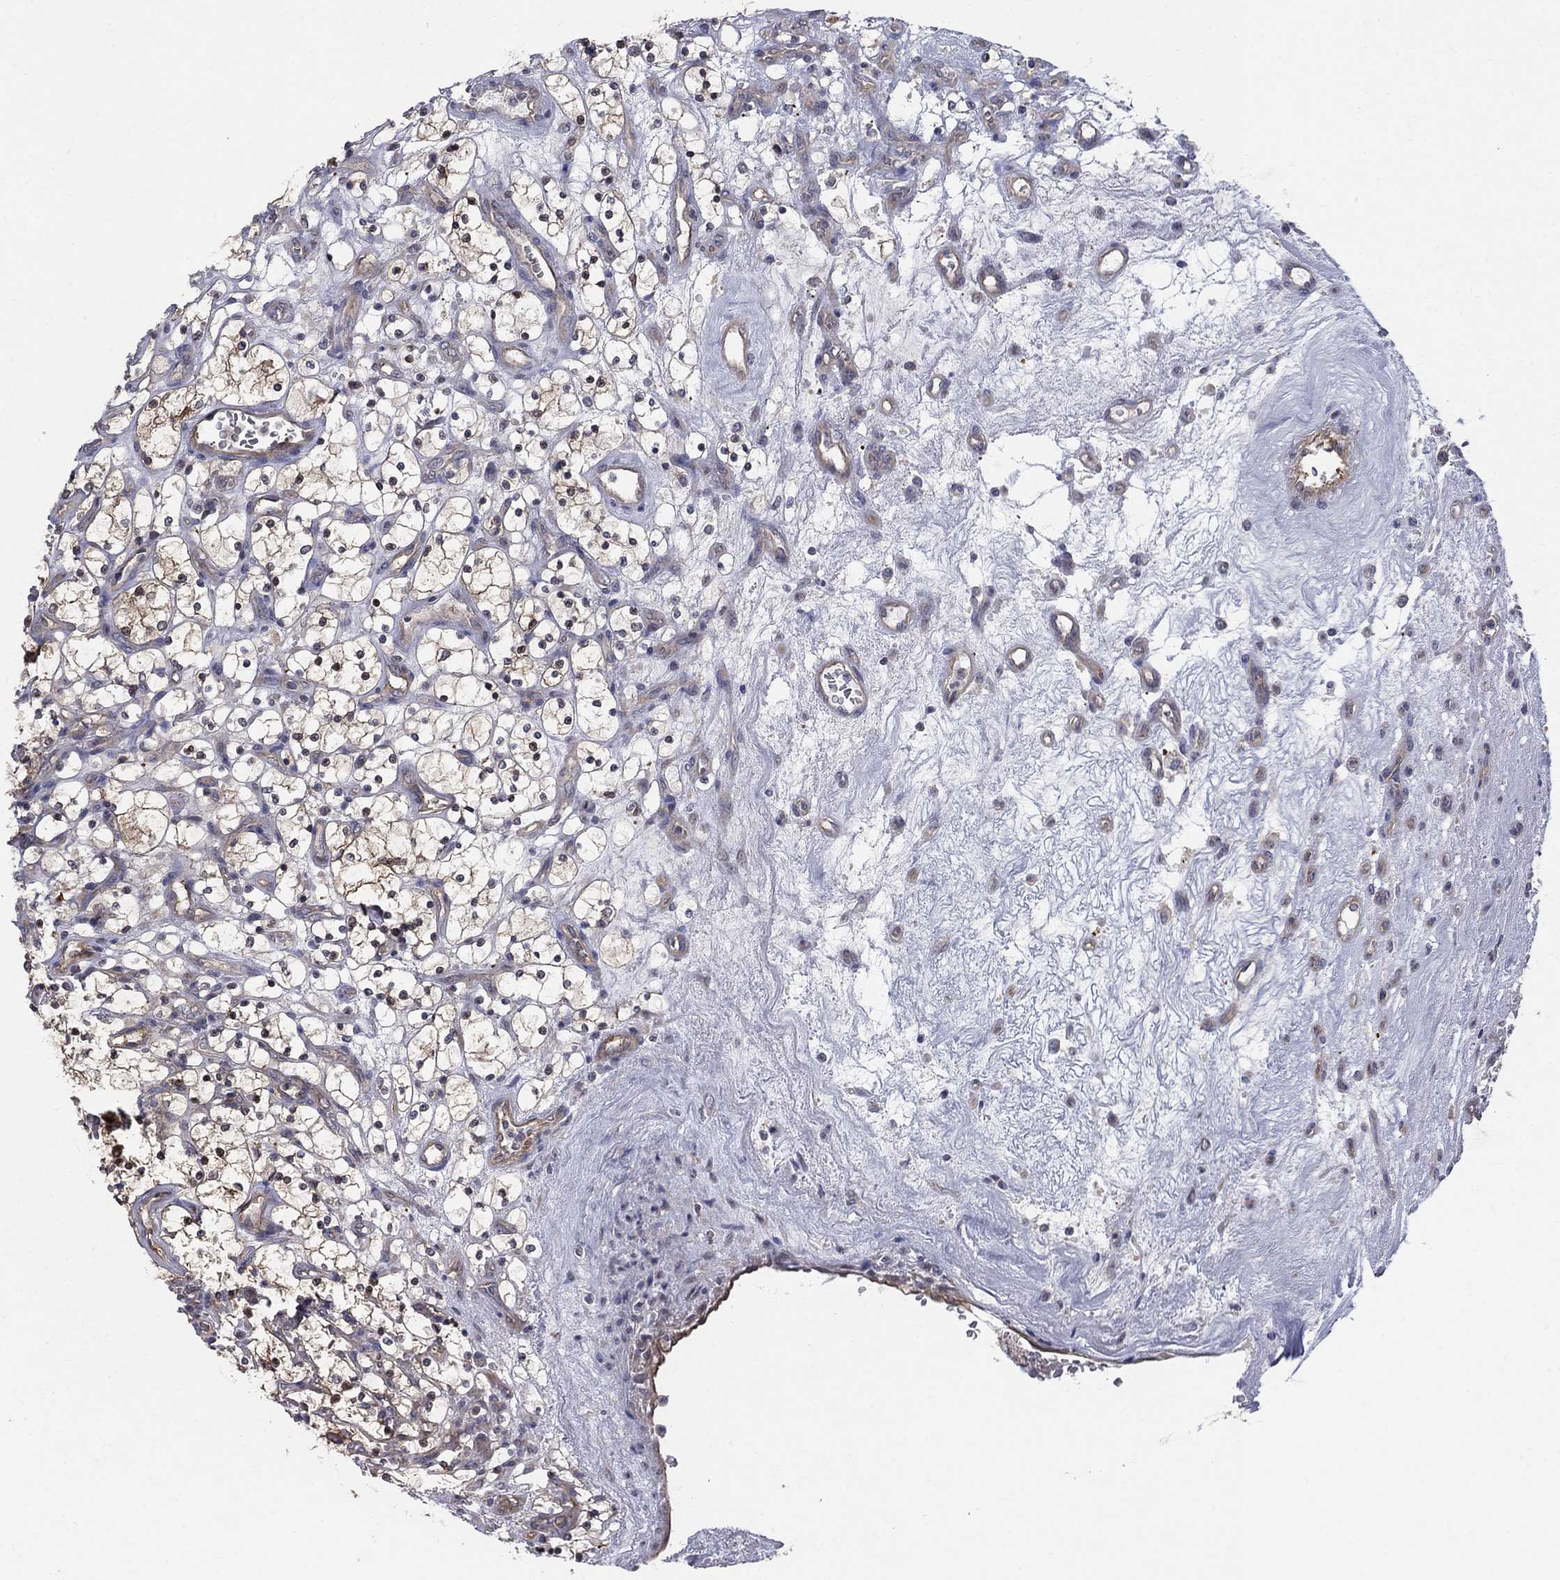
{"staining": {"intensity": "weak", "quantity": "25%-75%", "location": "cytoplasmic/membranous"}, "tissue": "renal cancer", "cell_type": "Tumor cells", "image_type": "cancer", "snomed": [{"axis": "morphology", "description": "Adenocarcinoma, NOS"}, {"axis": "topography", "description": "Kidney"}], "caption": "High-magnification brightfield microscopy of adenocarcinoma (renal) stained with DAB (3,3'-diaminobenzidine) (brown) and counterstained with hematoxylin (blue). tumor cells exhibit weak cytoplasmic/membranous expression is present in approximately25%-75% of cells.", "gene": "PDZD2", "patient": {"sex": "female", "age": 69}}